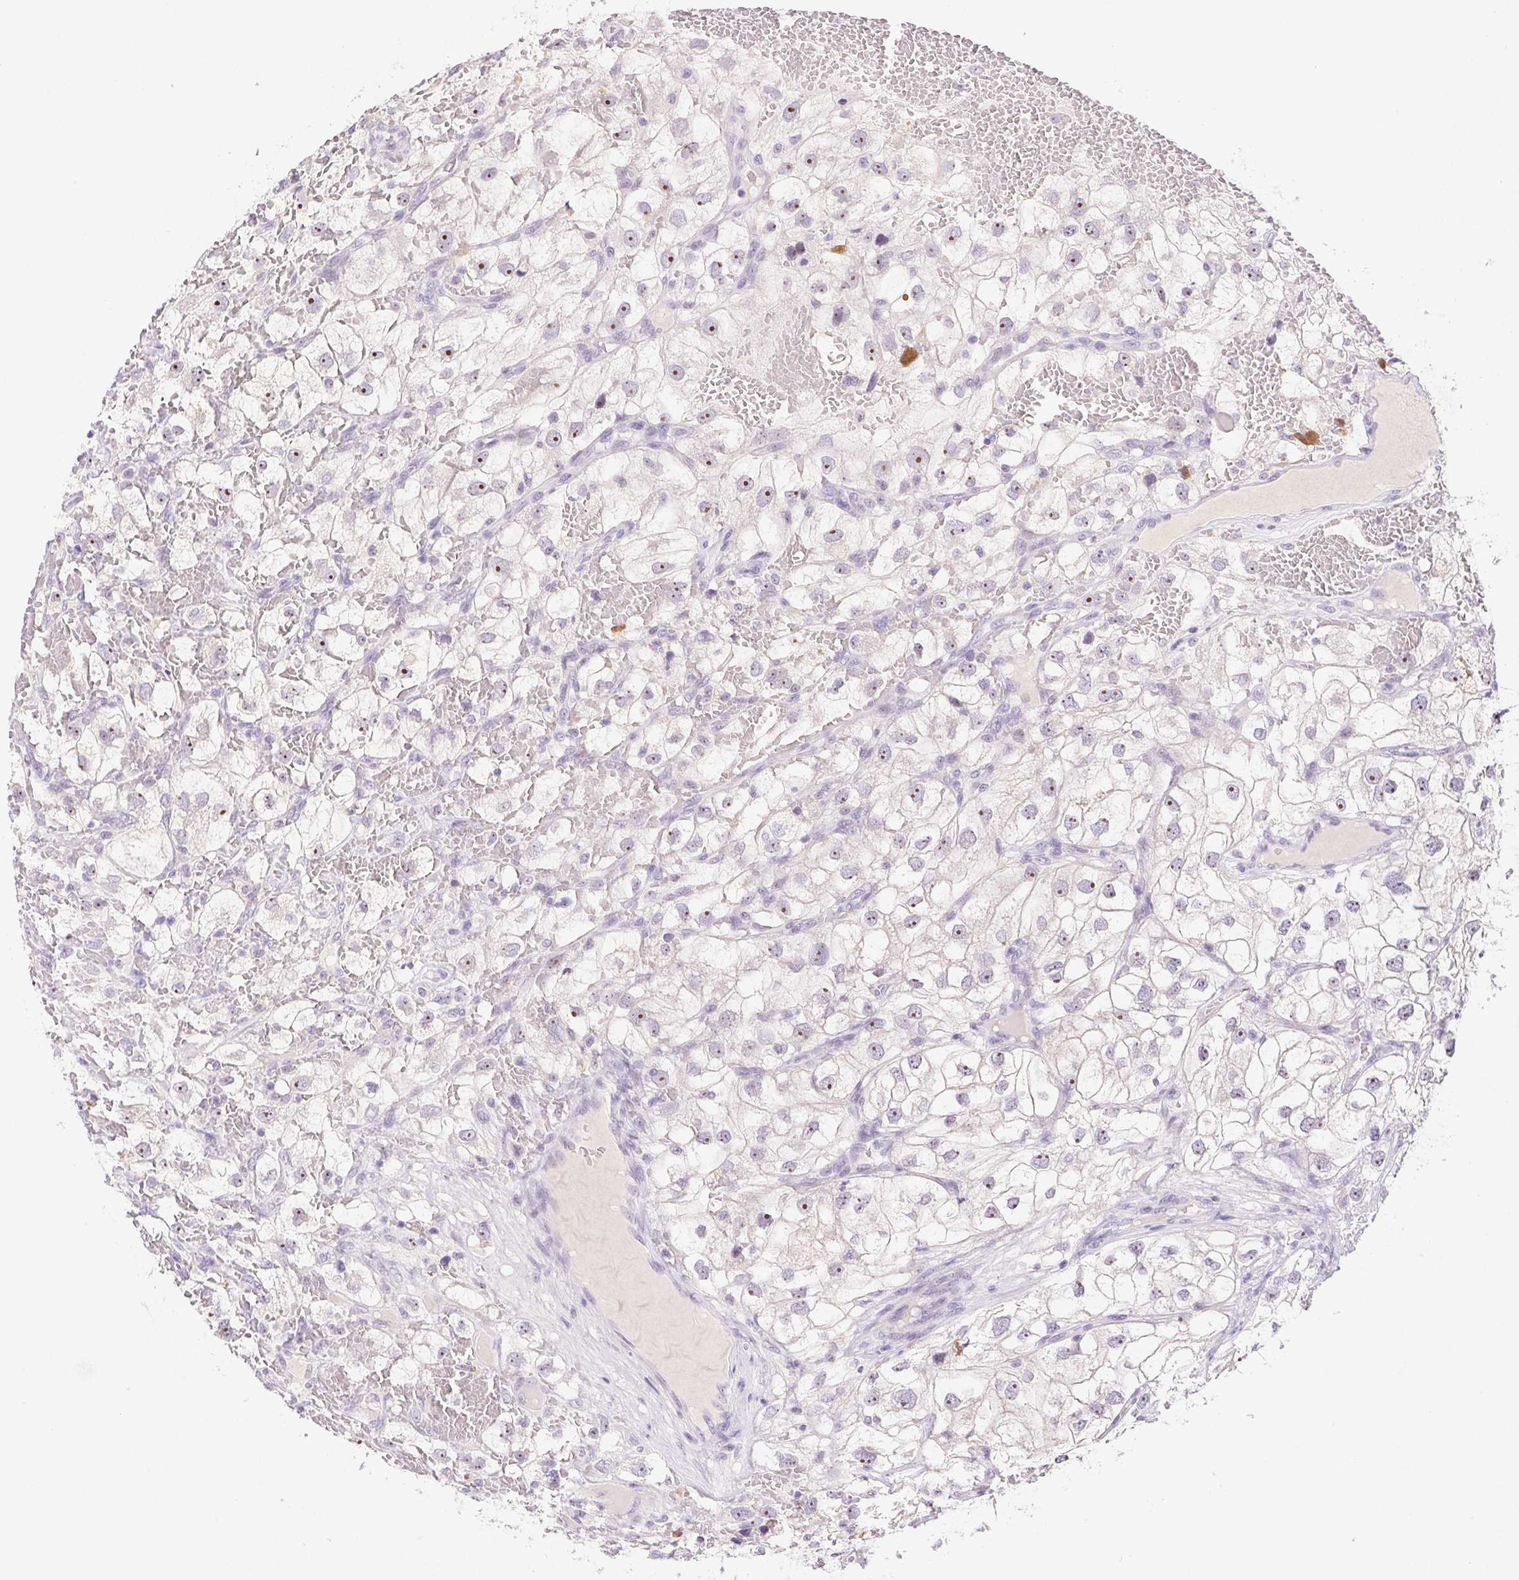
{"staining": {"intensity": "moderate", "quantity": "25%-75%", "location": "nuclear"}, "tissue": "renal cancer", "cell_type": "Tumor cells", "image_type": "cancer", "snomed": [{"axis": "morphology", "description": "Adenocarcinoma, NOS"}, {"axis": "topography", "description": "Kidney"}], "caption": "A brown stain labels moderate nuclear expression of a protein in adenocarcinoma (renal) tumor cells.", "gene": "ST8SIA3", "patient": {"sex": "male", "age": 59}}